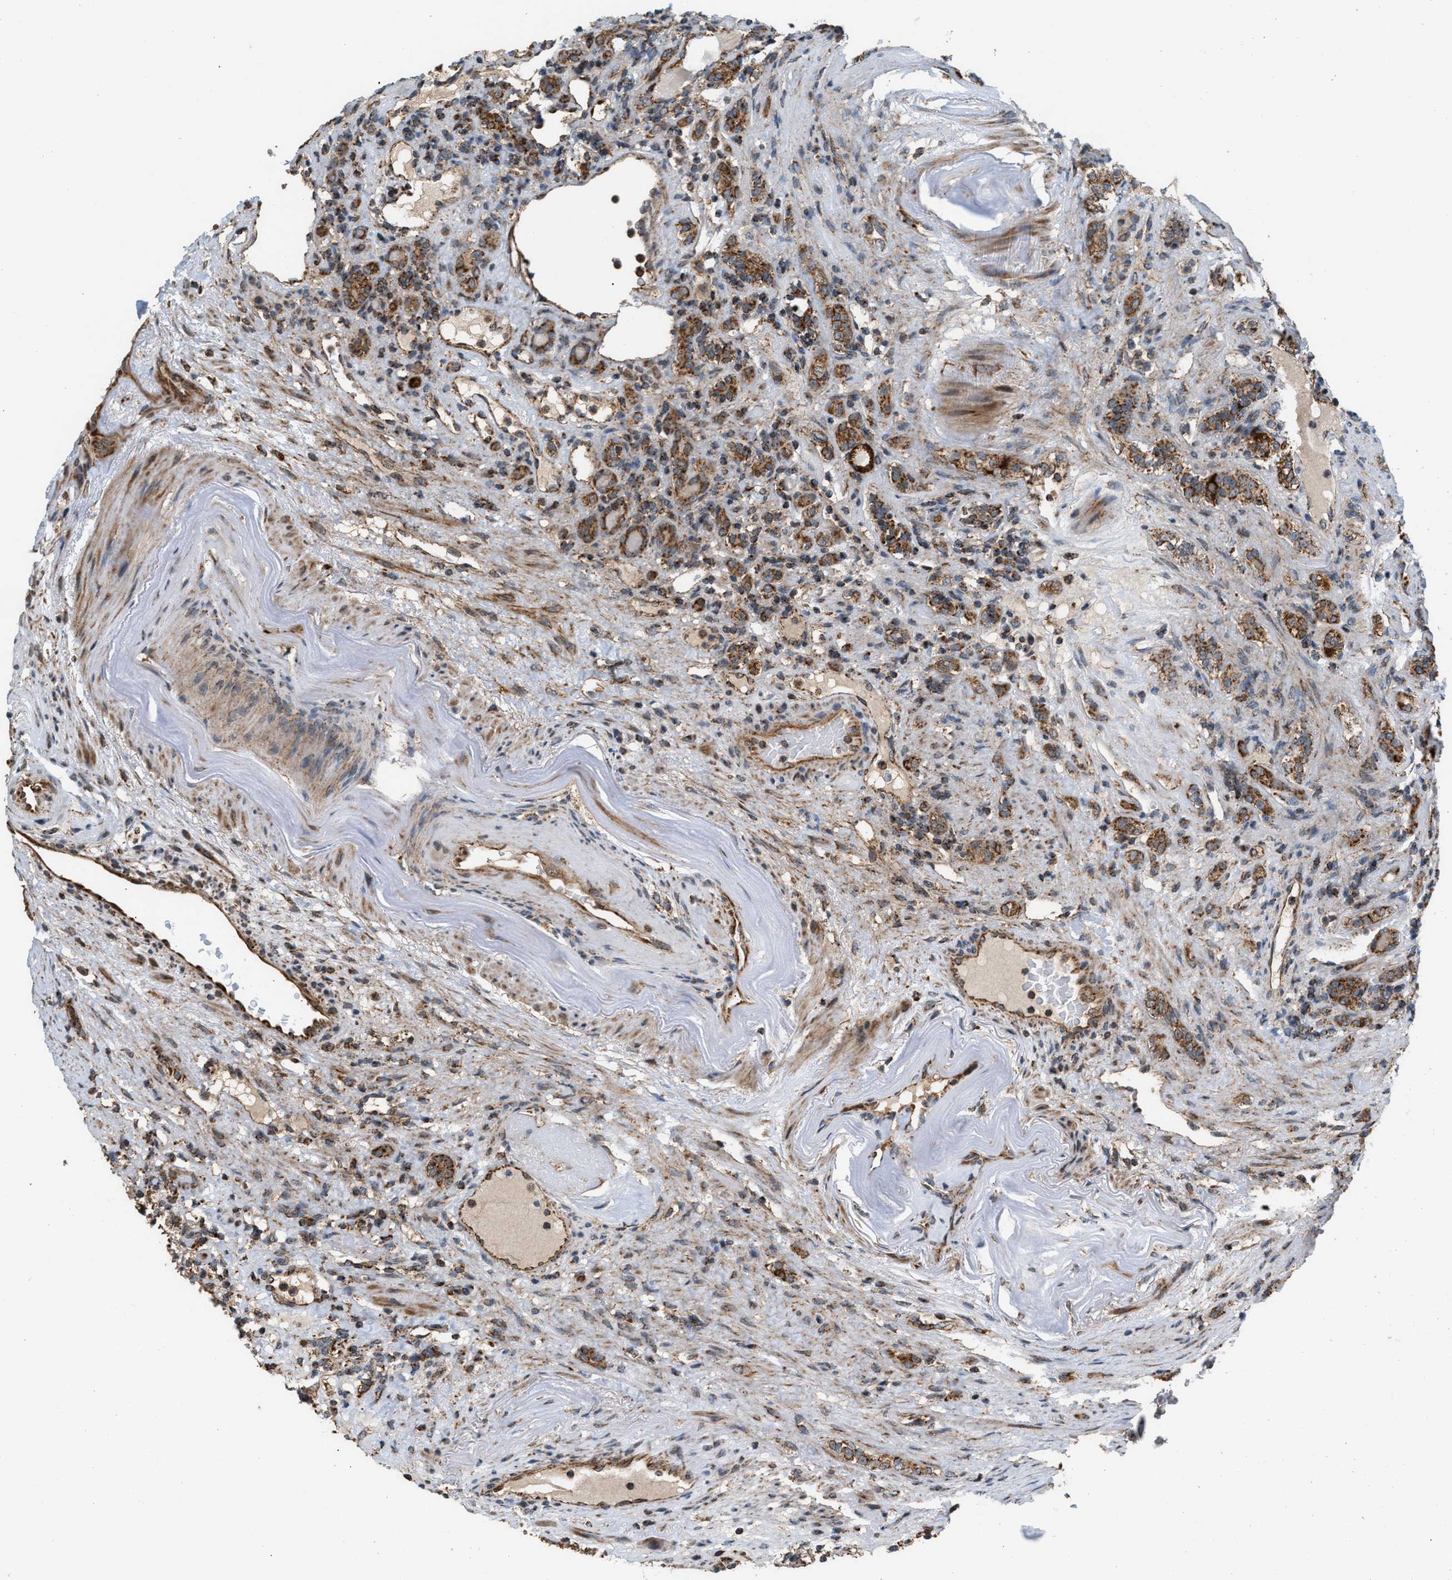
{"staining": {"intensity": "moderate", "quantity": ">75%", "location": "cytoplasmic/membranous"}, "tissue": "renal cancer", "cell_type": "Tumor cells", "image_type": "cancer", "snomed": [{"axis": "morphology", "description": "Normal tissue, NOS"}, {"axis": "morphology", "description": "Adenocarcinoma, NOS"}, {"axis": "topography", "description": "Kidney"}], "caption": "Tumor cells display medium levels of moderate cytoplasmic/membranous expression in approximately >75% of cells in renal adenocarcinoma. The staining is performed using DAB brown chromogen to label protein expression. The nuclei are counter-stained blue using hematoxylin.", "gene": "SGSM2", "patient": {"sex": "female", "age": 72}}